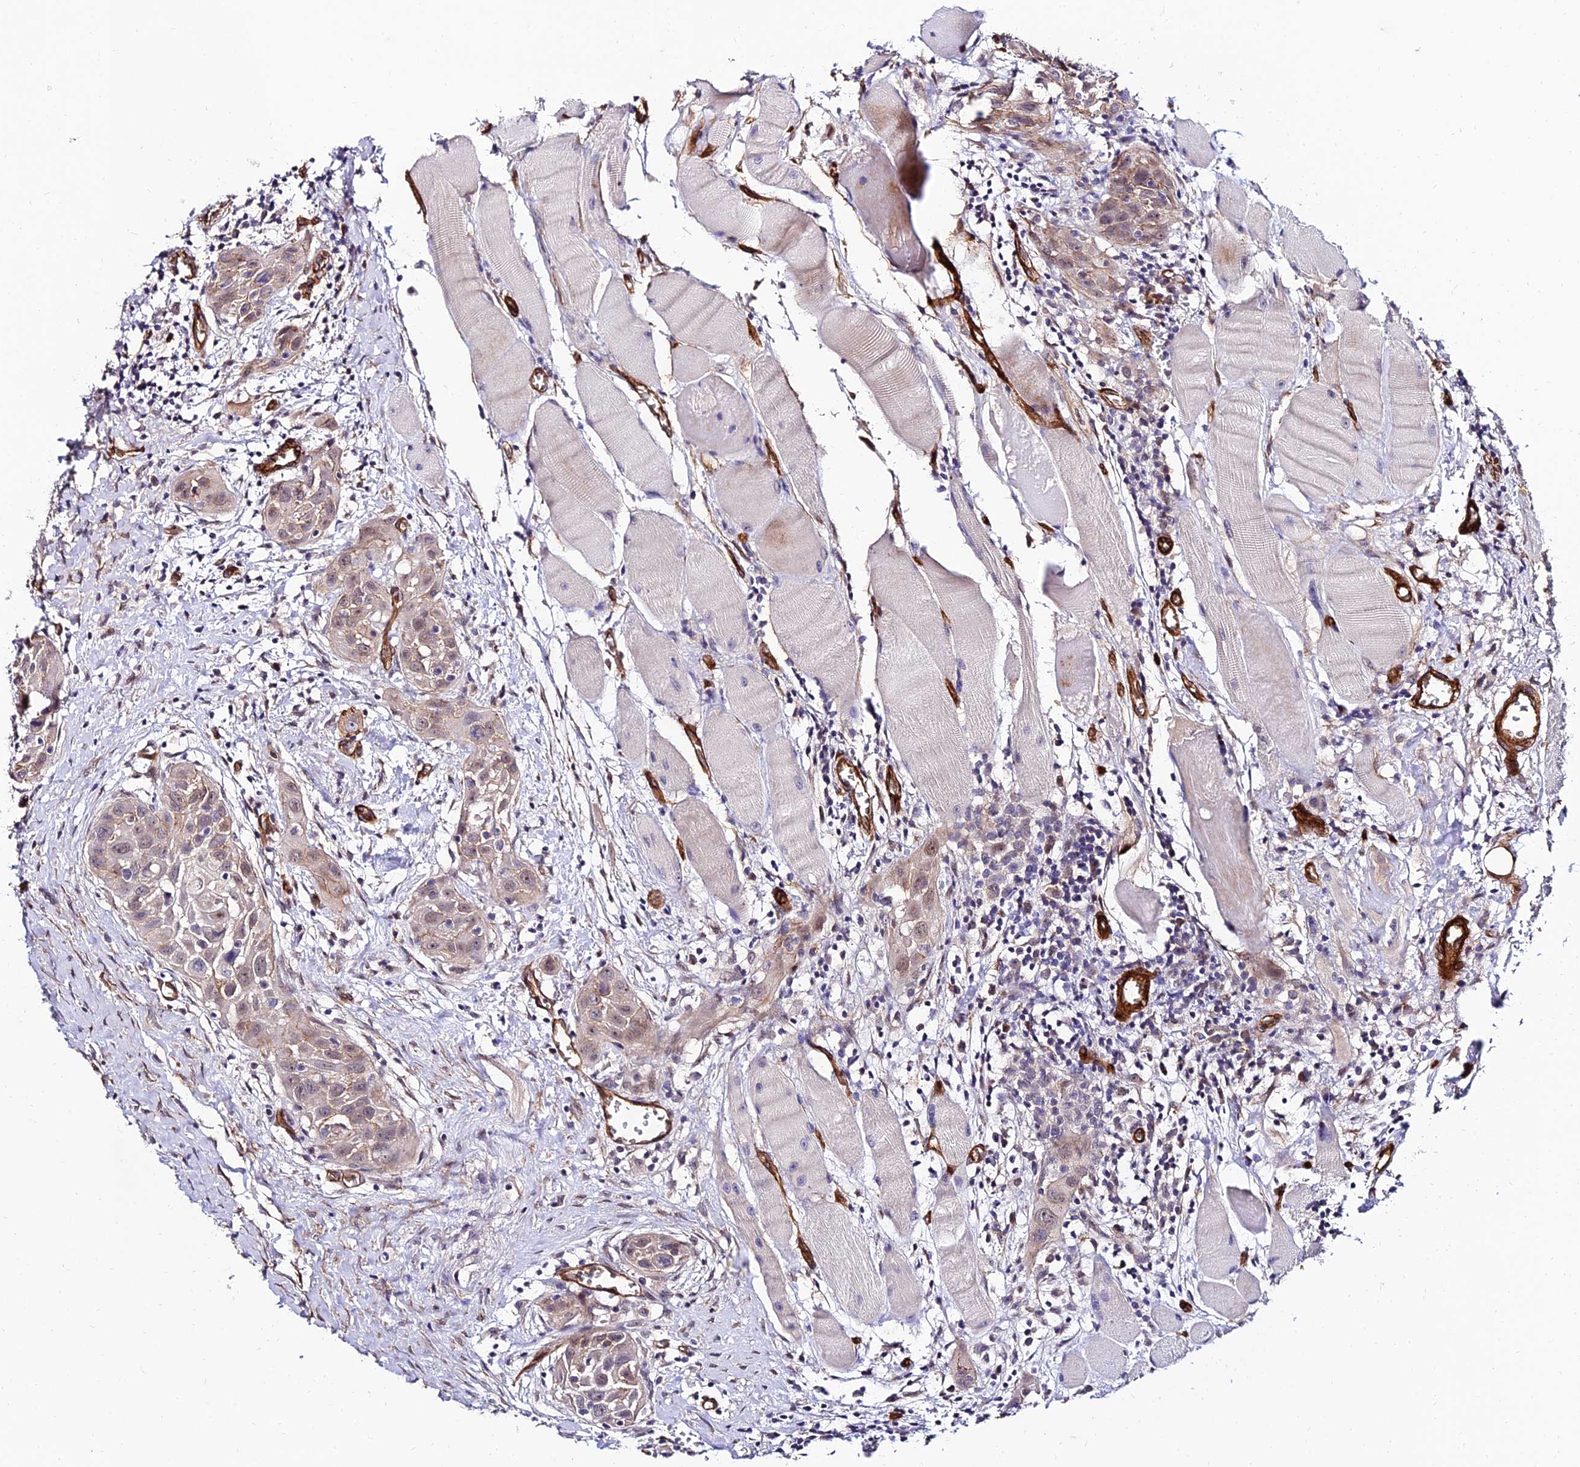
{"staining": {"intensity": "weak", "quantity": ">75%", "location": "cytoplasmic/membranous,nuclear"}, "tissue": "head and neck cancer", "cell_type": "Tumor cells", "image_type": "cancer", "snomed": [{"axis": "morphology", "description": "Squamous cell carcinoma, NOS"}, {"axis": "topography", "description": "Oral tissue"}, {"axis": "topography", "description": "Head-Neck"}], "caption": "This micrograph demonstrates head and neck cancer stained with IHC to label a protein in brown. The cytoplasmic/membranous and nuclear of tumor cells show weak positivity for the protein. Nuclei are counter-stained blue.", "gene": "ALDH3B2", "patient": {"sex": "female", "age": 50}}